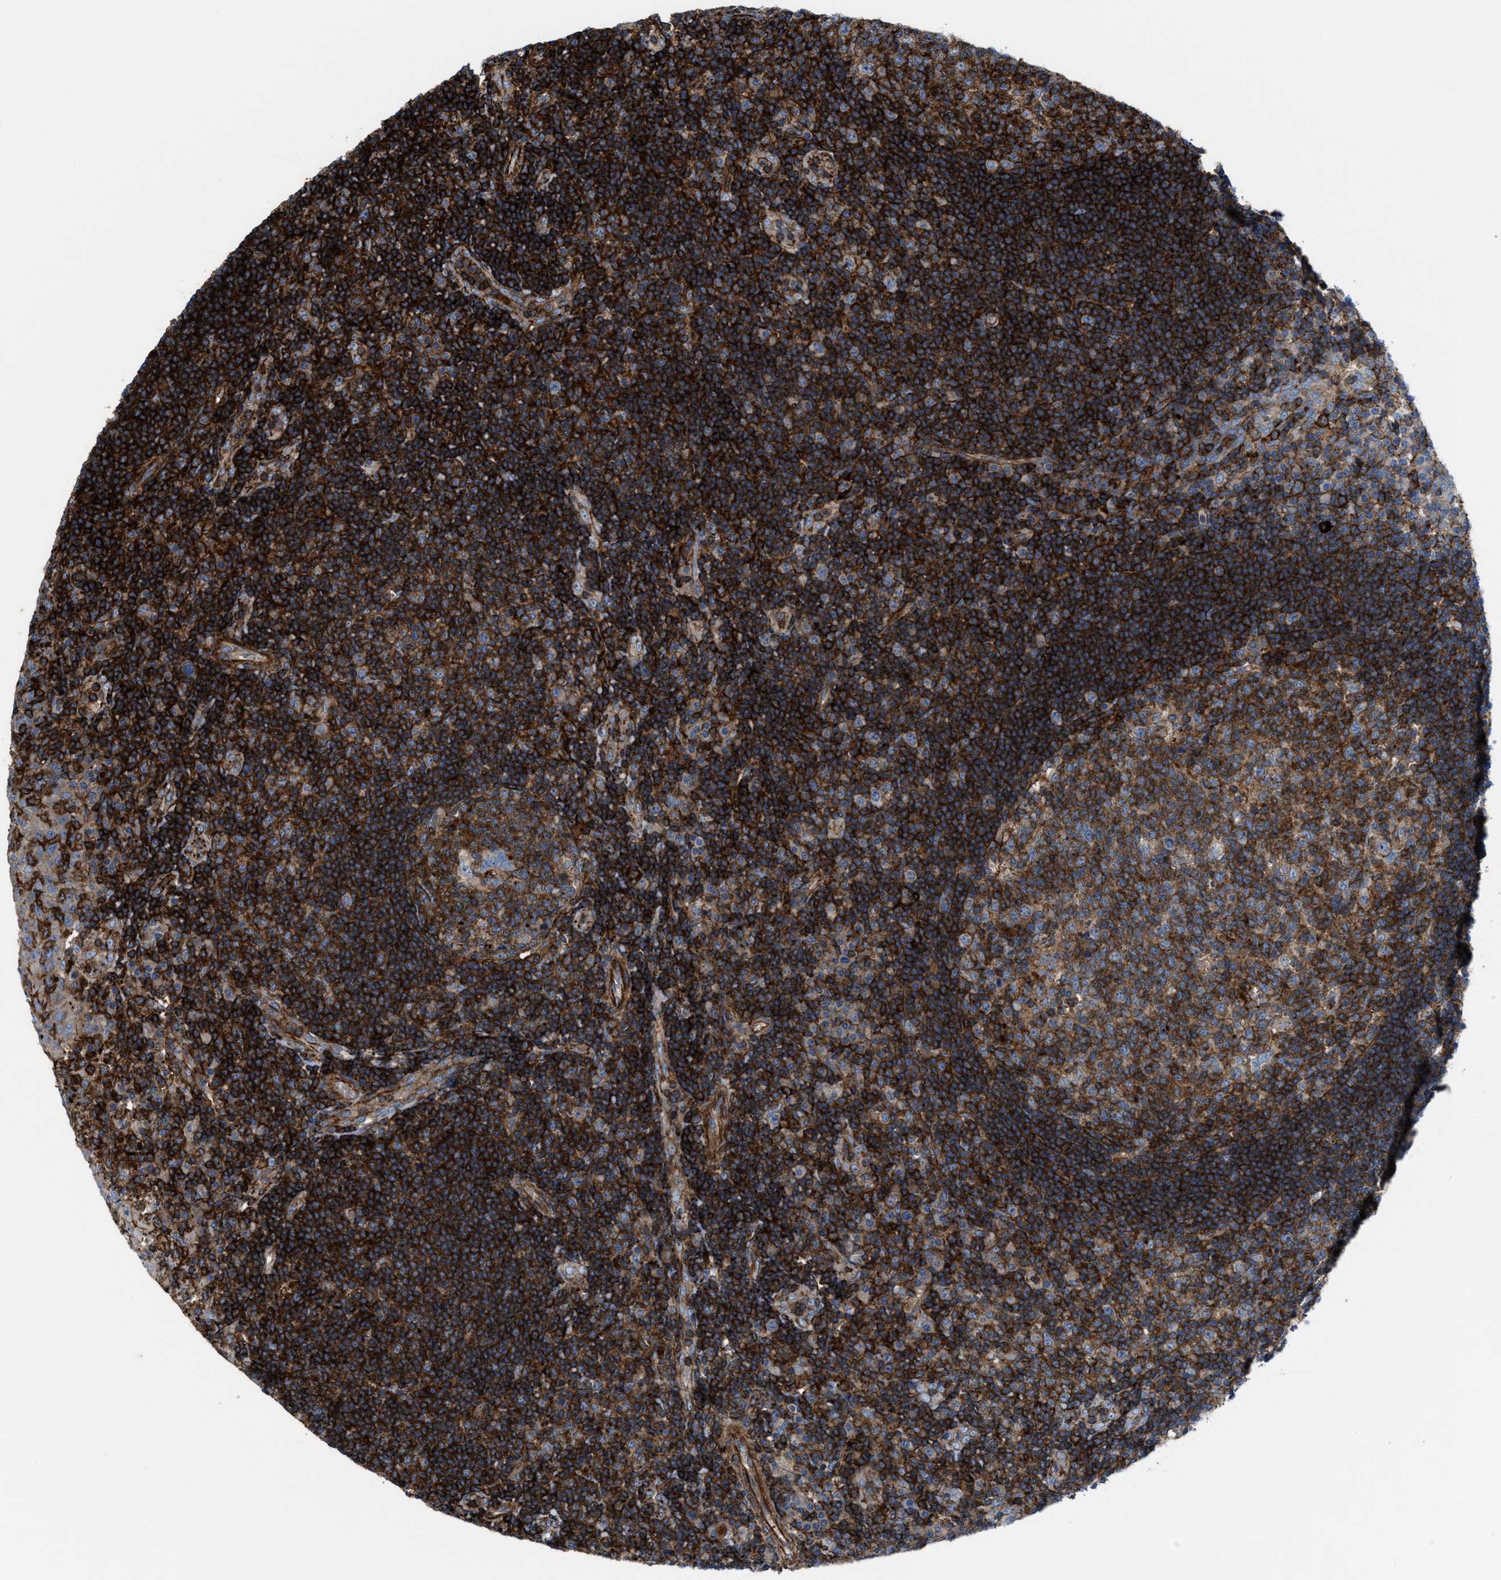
{"staining": {"intensity": "strong", "quantity": ">75%", "location": "cytoplasmic/membranous"}, "tissue": "tonsil", "cell_type": "Germinal center cells", "image_type": "normal", "snomed": [{"axis": "morphology", "description": "Normal tissue, NOS"}, {"axis": "topography", "description": "Tonsil"}], "caption": "Immunohistochemistry micrograph of unremarkable tonsil: human tonsil stained using immunohistochemistry (IHC) exhibits high levels of strong protein expression localized specifically in the cytoplasmic/membranous of germinal center cells, appearing as a cytoplasmic/membranous brown color.", "gene": "AGPAT2", "patient": {"sex": "female", "age": 40}}